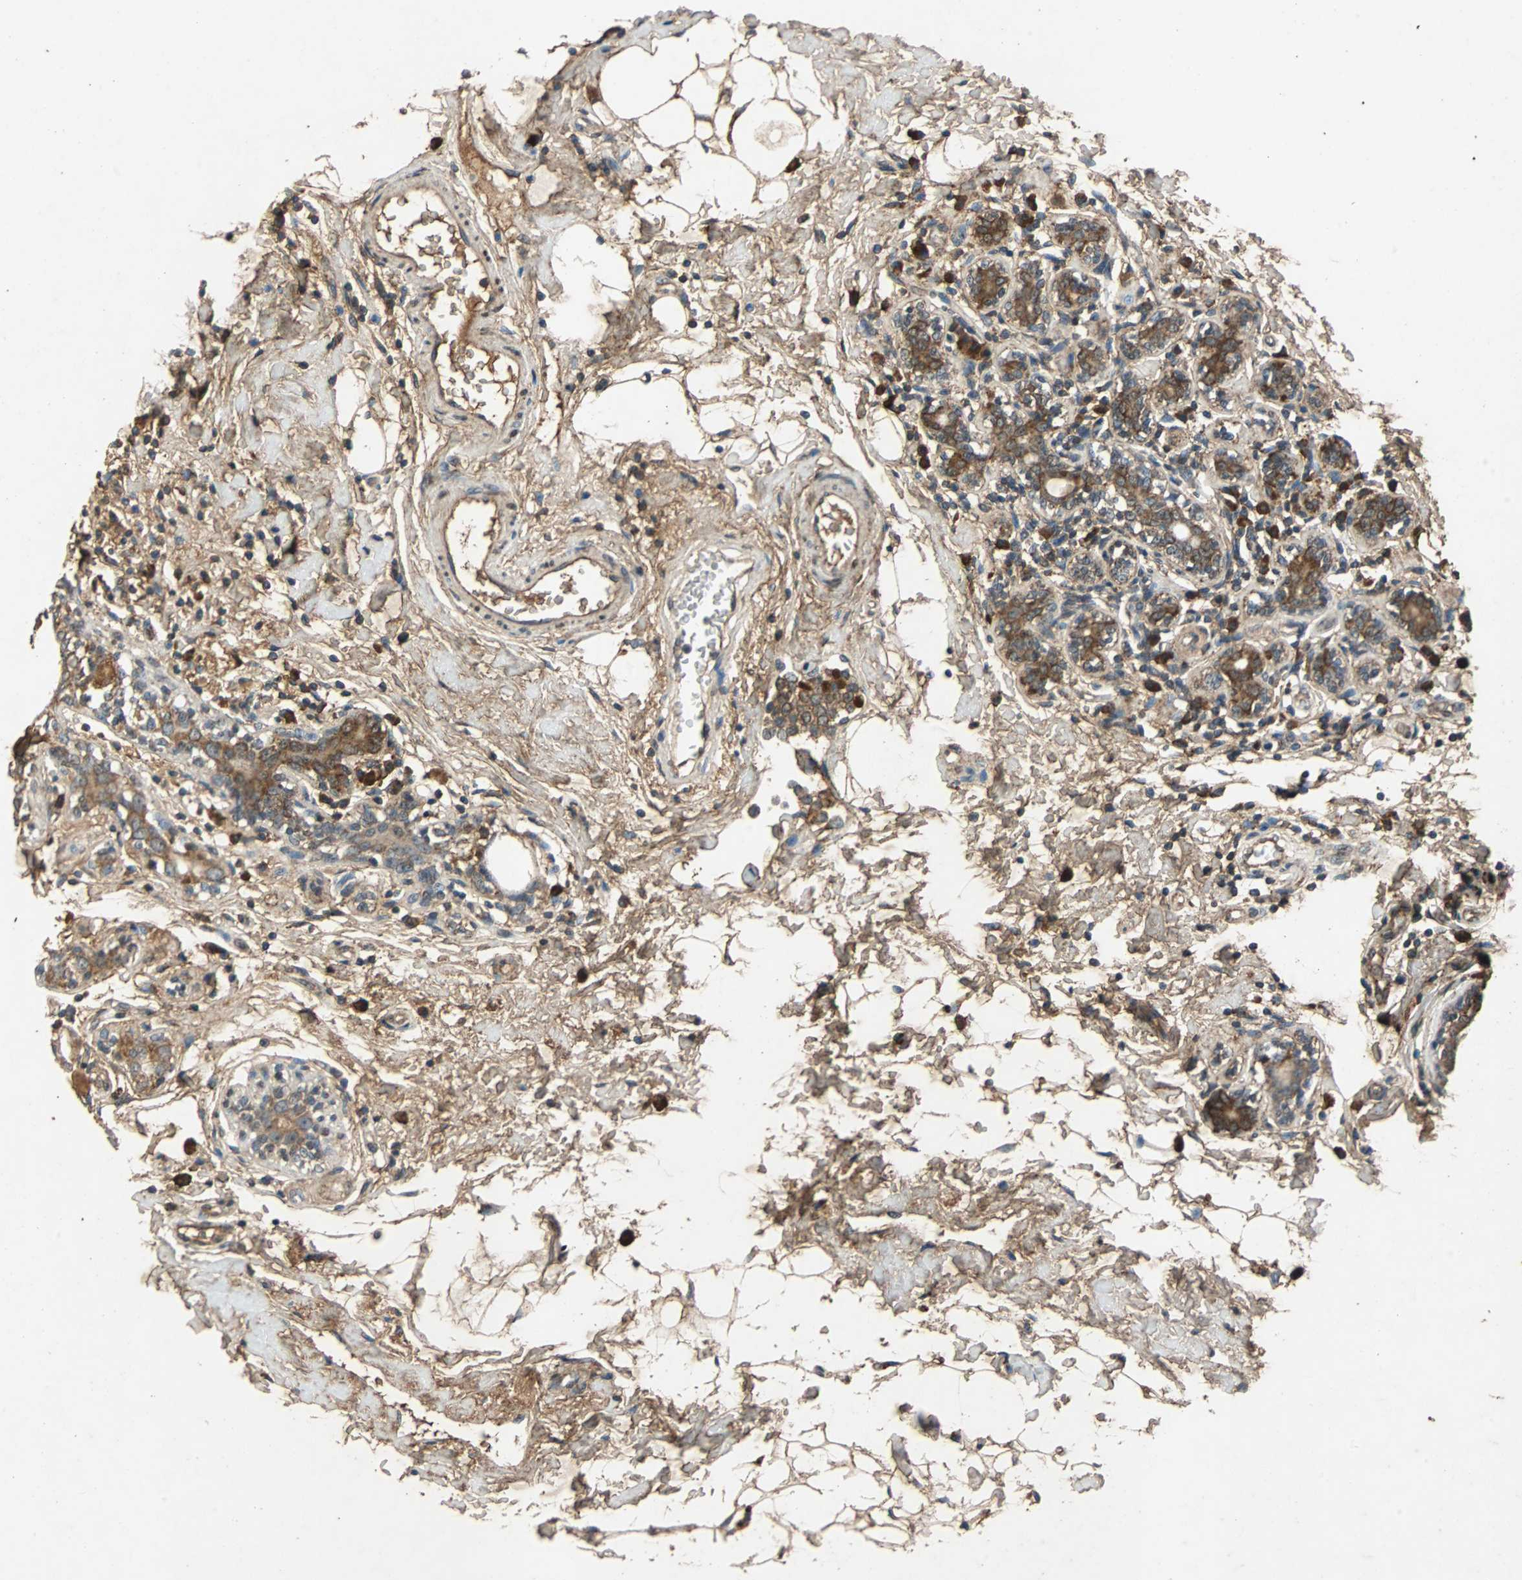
{"staining": {"intensity": "moderate", "quantity": ">75%", "location": "cytoplasmic/membranous"}, "tissue": "breast cancer", "cell_type": "Tumor cells", "image_type": "cancer", "snomed": [{"axis": "morphology", "description": "Normal tissue, NOS"}, {"axis": "morphology", "description": "Lobular carcinoma"}, {"axis": "topography", "description": "Breast"}], "caption": "Protein staining of breast cancer (lobular carcinoma) tissue demonstrates moderate cytoplasmic/membranous positivity in approximately >75% of tumor cells.", "gene": "NAA10", "patient": {"sex": "female", "age": 47}}